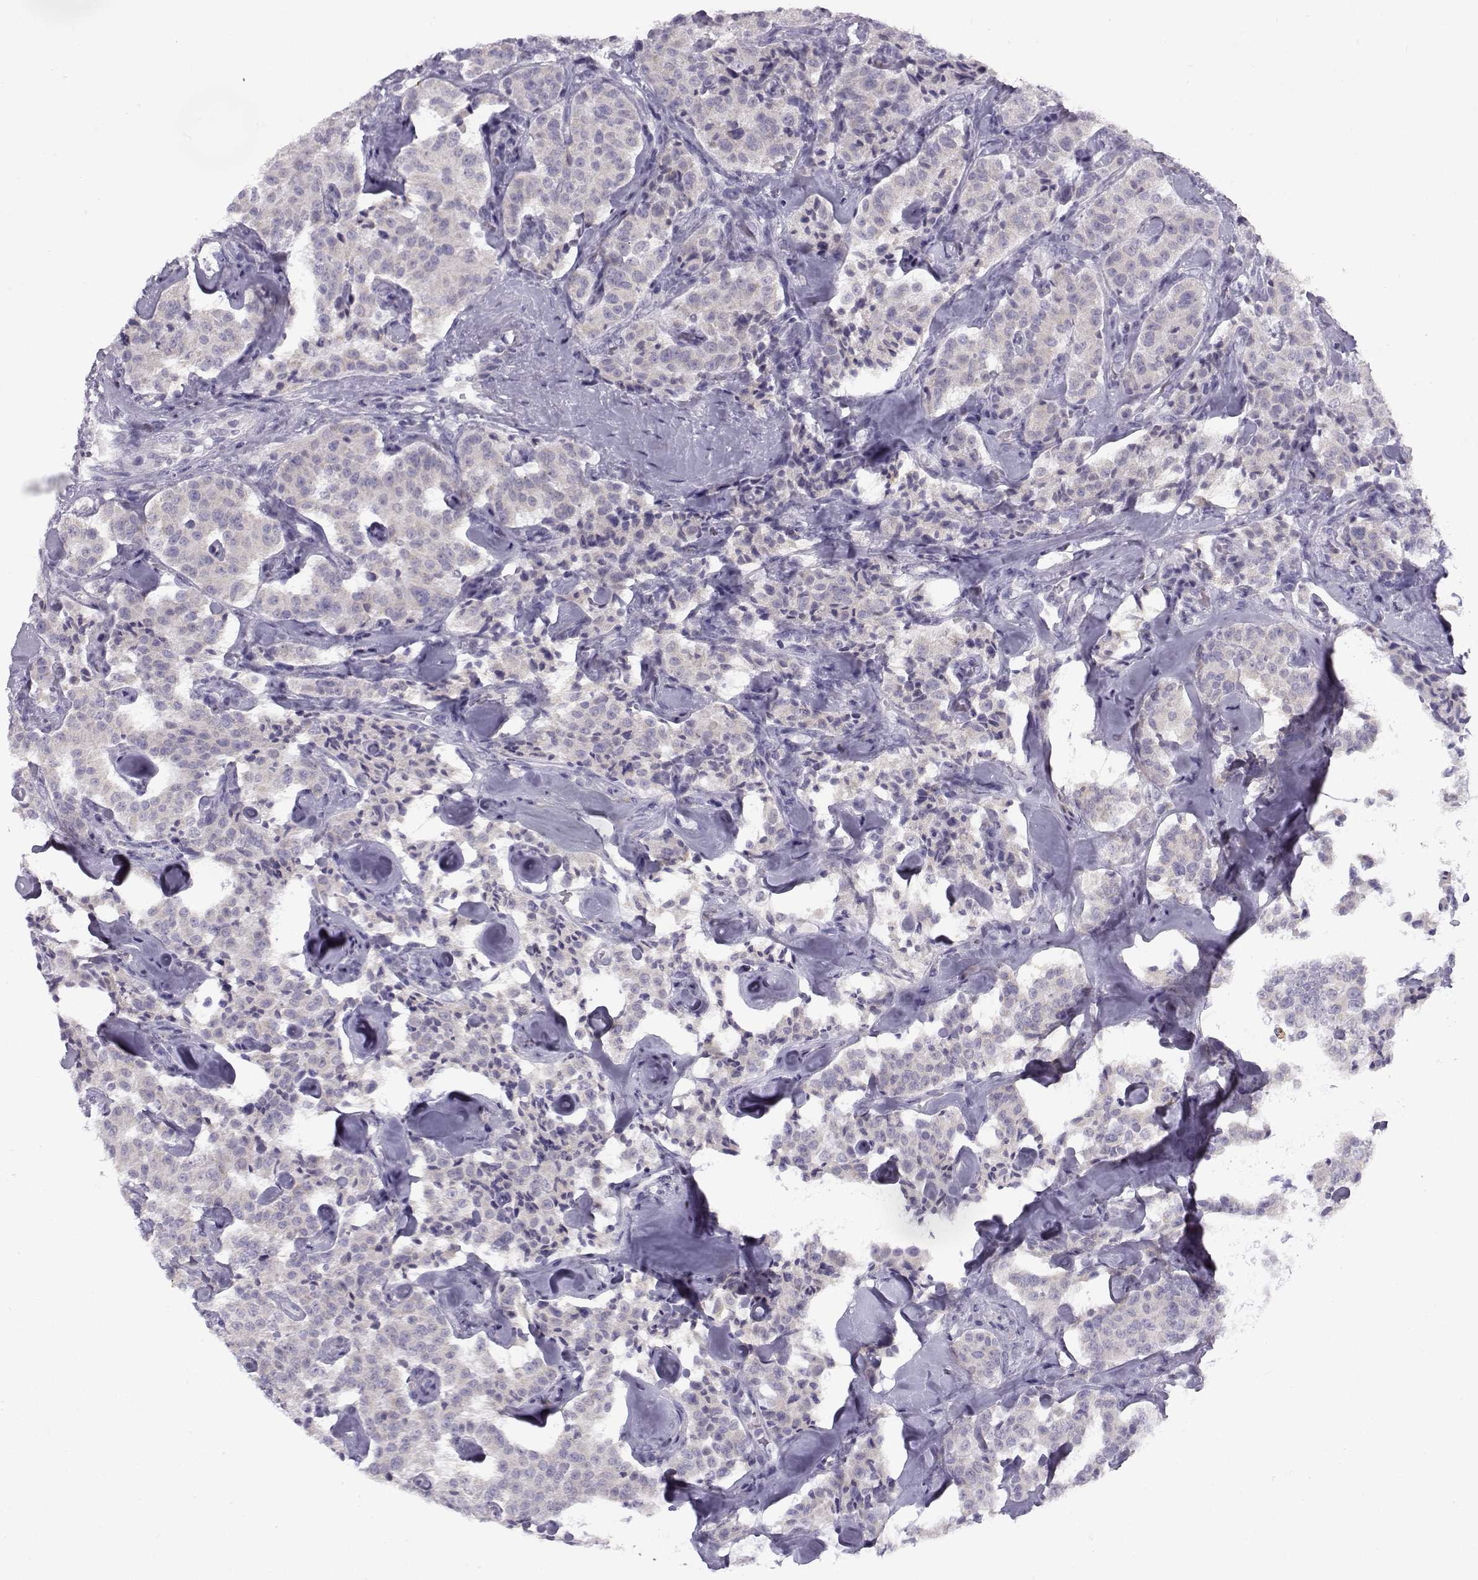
{"staining": {"intensity": "negative", "quantity": "none", "location": "none"}, "tissue": "carcinoid", "cell_type": "Tumor cells", "image_type": "cancer", "snomed": [{"axis": "morphology", "description": "Carcinoid, malignant, NOS"}, {"axis": "topography", "description": "Pancreas"}], "caption": "The immunohistochemistry micrograph has no significant staining in tumor cells of carcinoid tissue.", "gene": "FAM166A", "patient": {"sex": "male", "age": 41}}